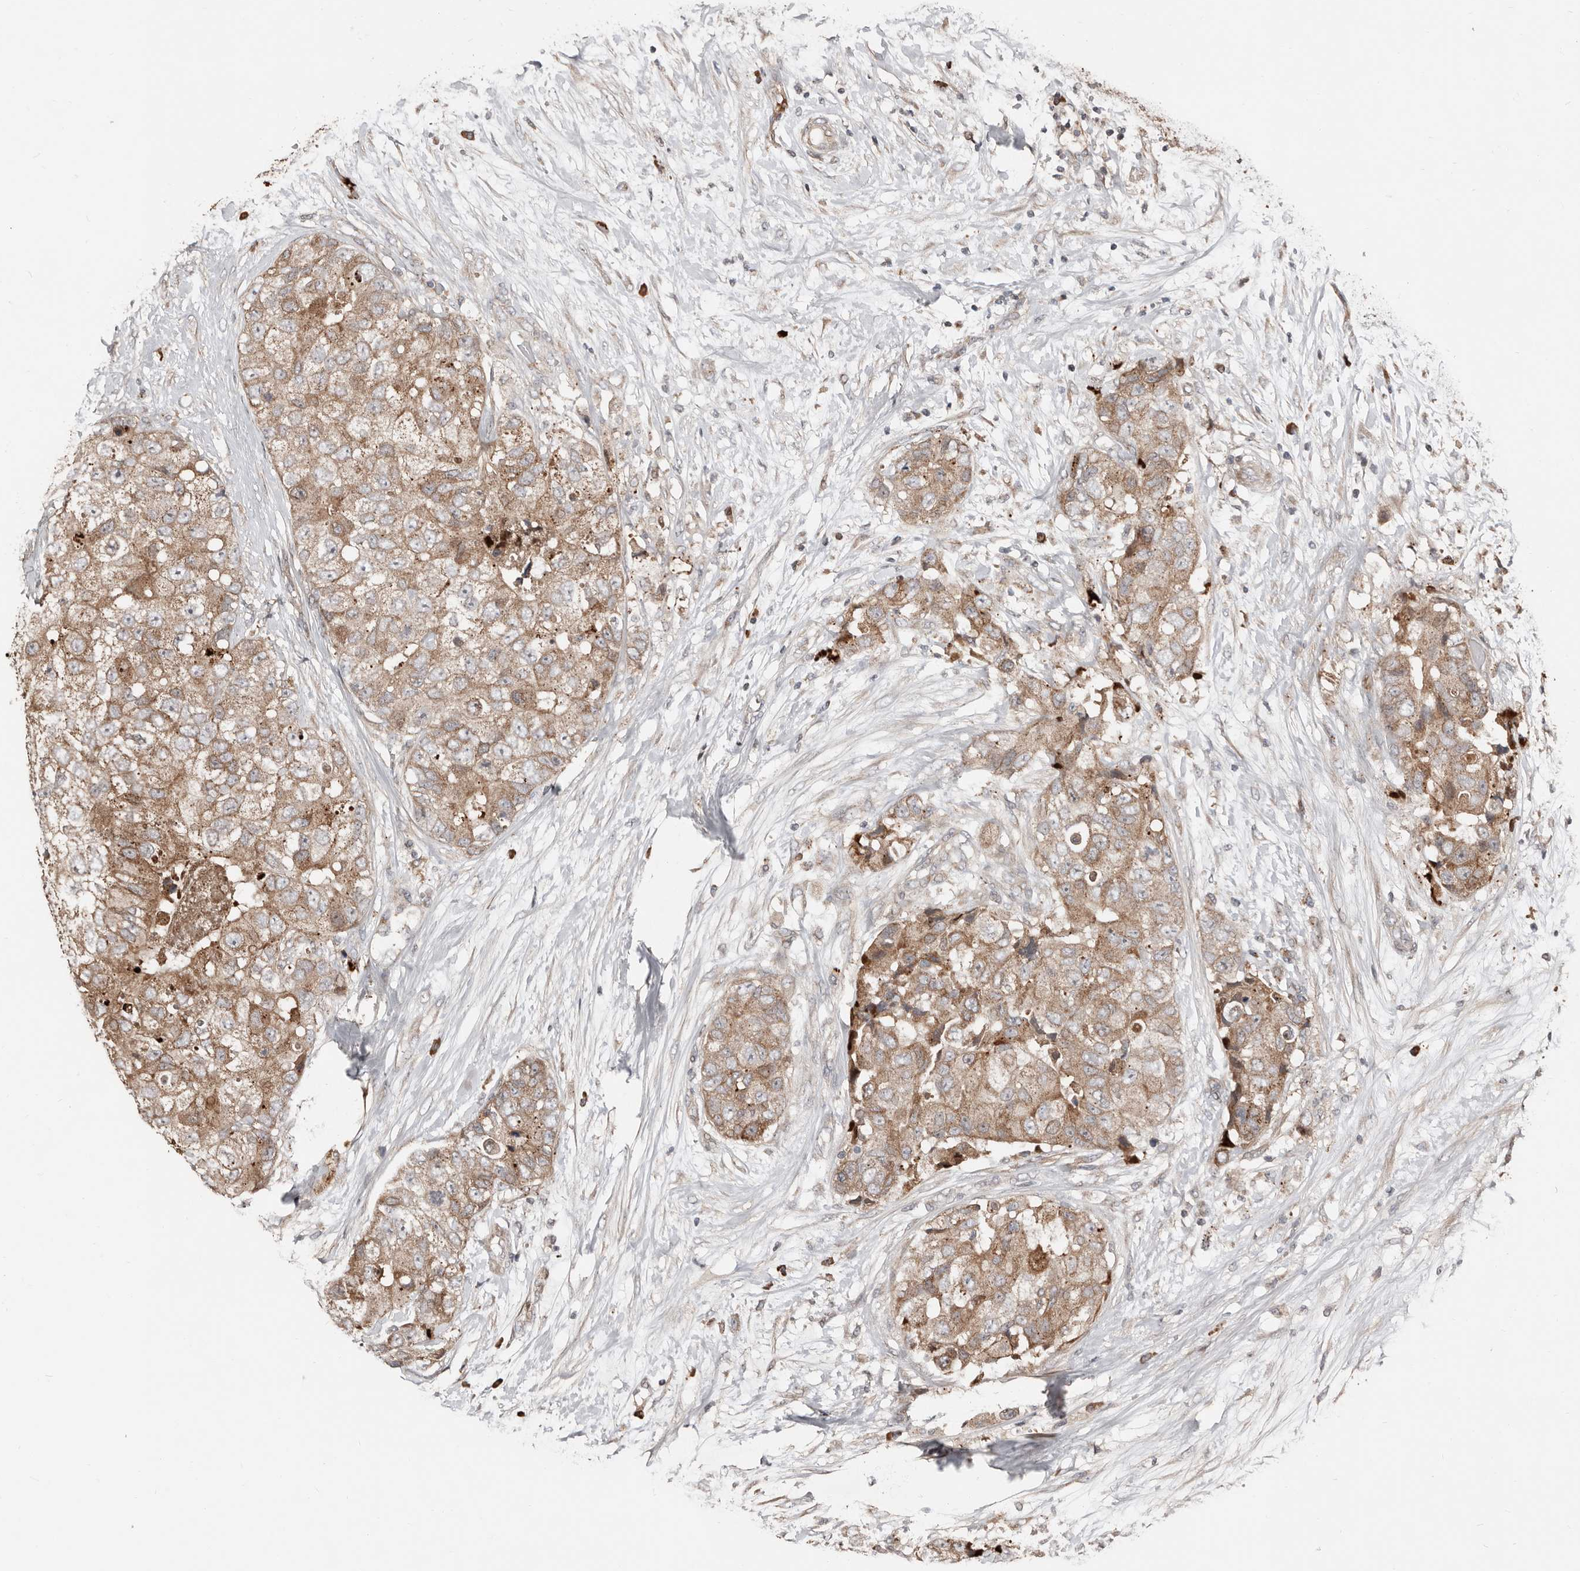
{"staining": {"intensity": "moderate", "quantity": ">75%", "location": "cytoplasmic/membranous"}, "tissue": "breast cancer", "cell_type": "Tumor cells", "image_type": "cancer", "snomed": [{"axis": "morphology", "description": "Duct carcinoma"}, {"axis": "topography", "description": "Breast"}], "caption": "This is a micrograph of IHC staining of breast intraductal carcinoma, which shows moderate staining in the cytoplasmic/membranous of tumor cells.", "gene": "SMYD4", "patient": {"sex": "female", "age": 62}}